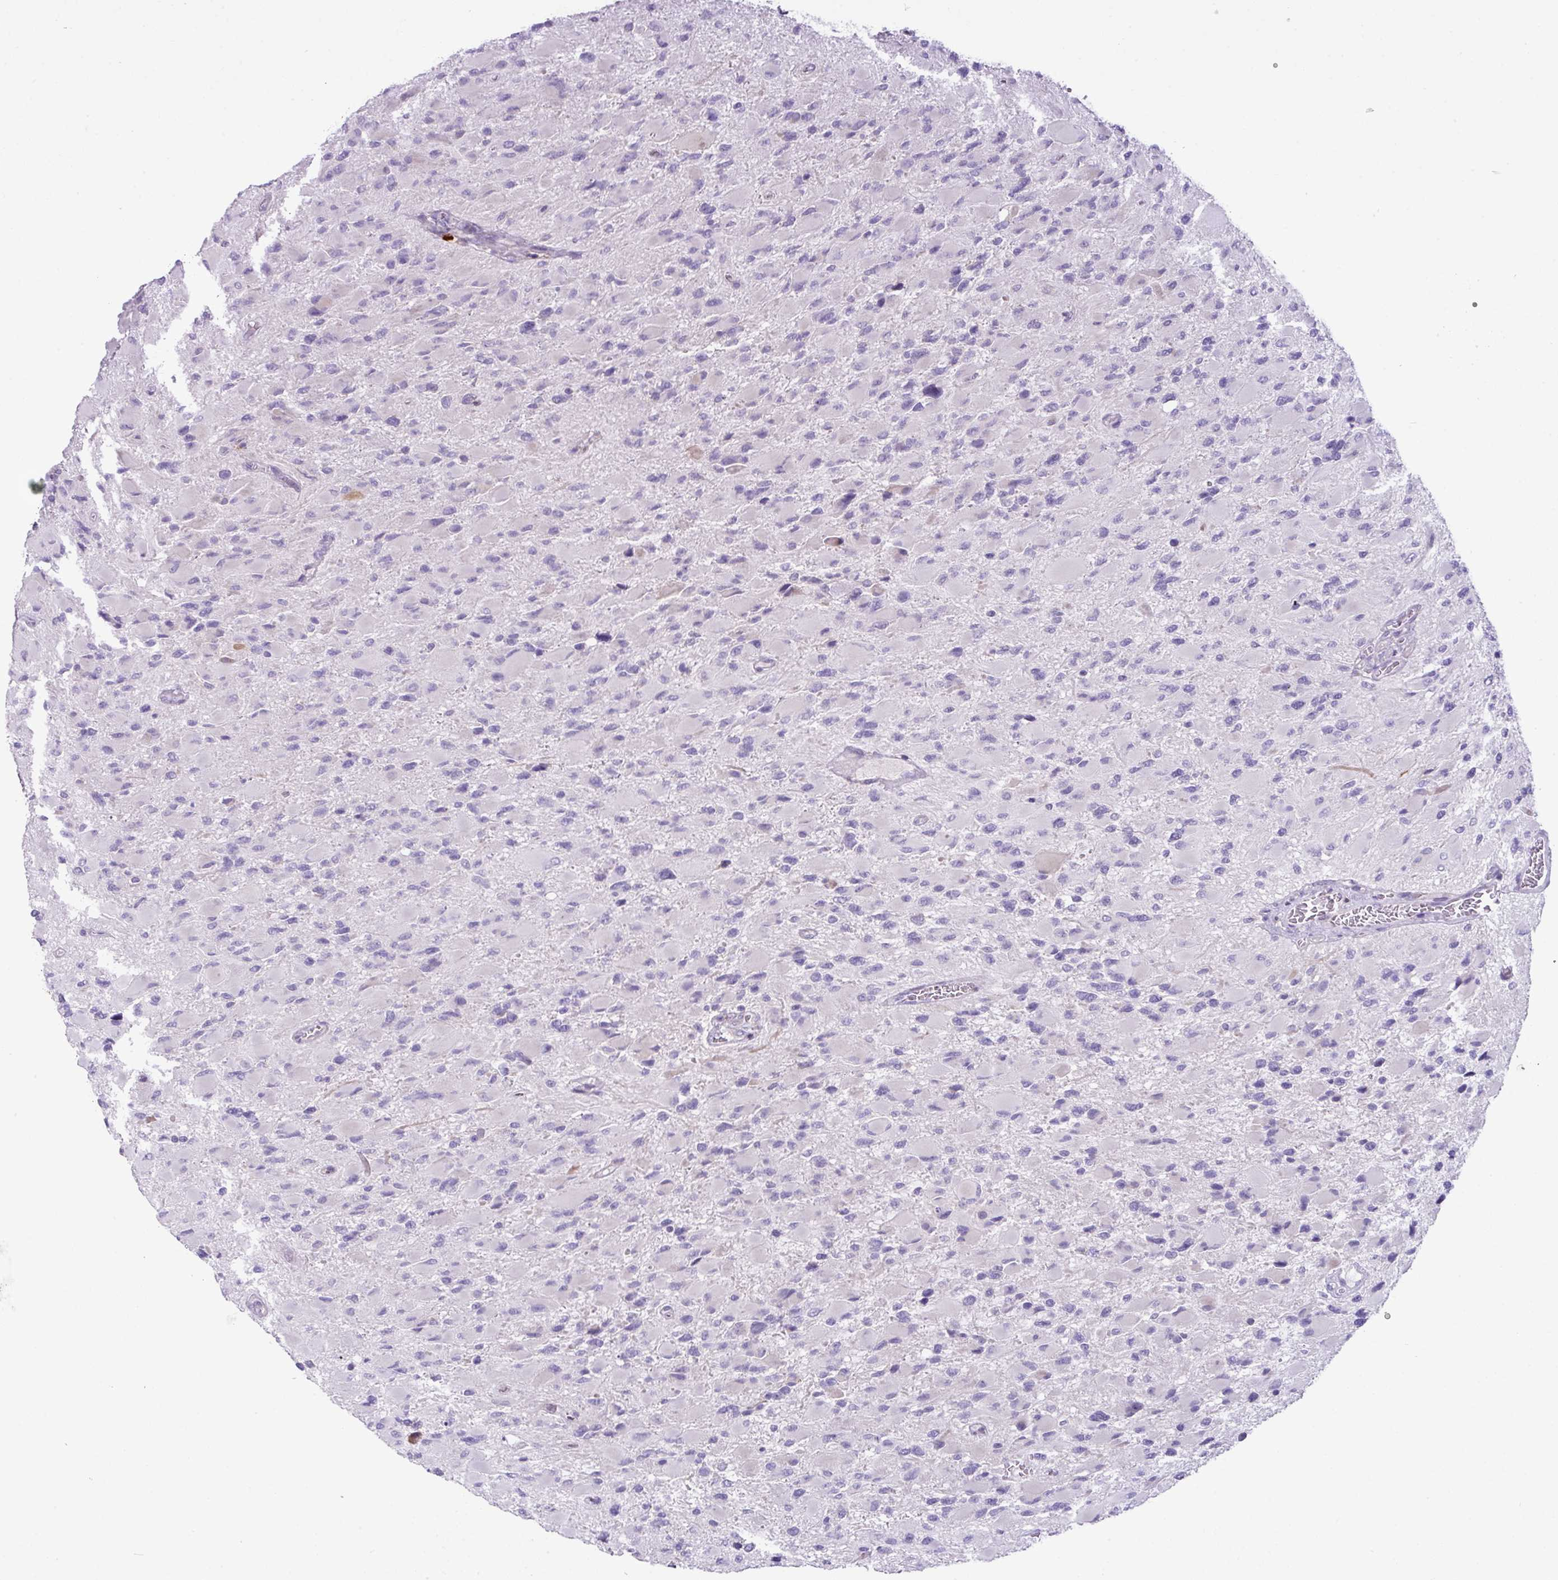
{"staining": {"intensity": "negative", "quantity": "none", "location": "none"}, "tissue": "glioma", "cell_type": "Tumor cells", "image_type": "cancer", "snomed": [{"axis": "morphology", "description": "Glioma, malignant, High grade"}, {"axis": "topography", "description": "Cerebral cortex"}], "caption": "A histopathology image of human high-grade glioma (malignant) is negative for staining in tumor cells. The staining was performed using DAB (3,3'-diaminobenzidine) to visualize the protein expression in brown, while the nuclei were stained in blue with hematoxylin (Magnification: 20x).", "gene": "RGS21", "patient": {"sex": "female", "age": 36}}